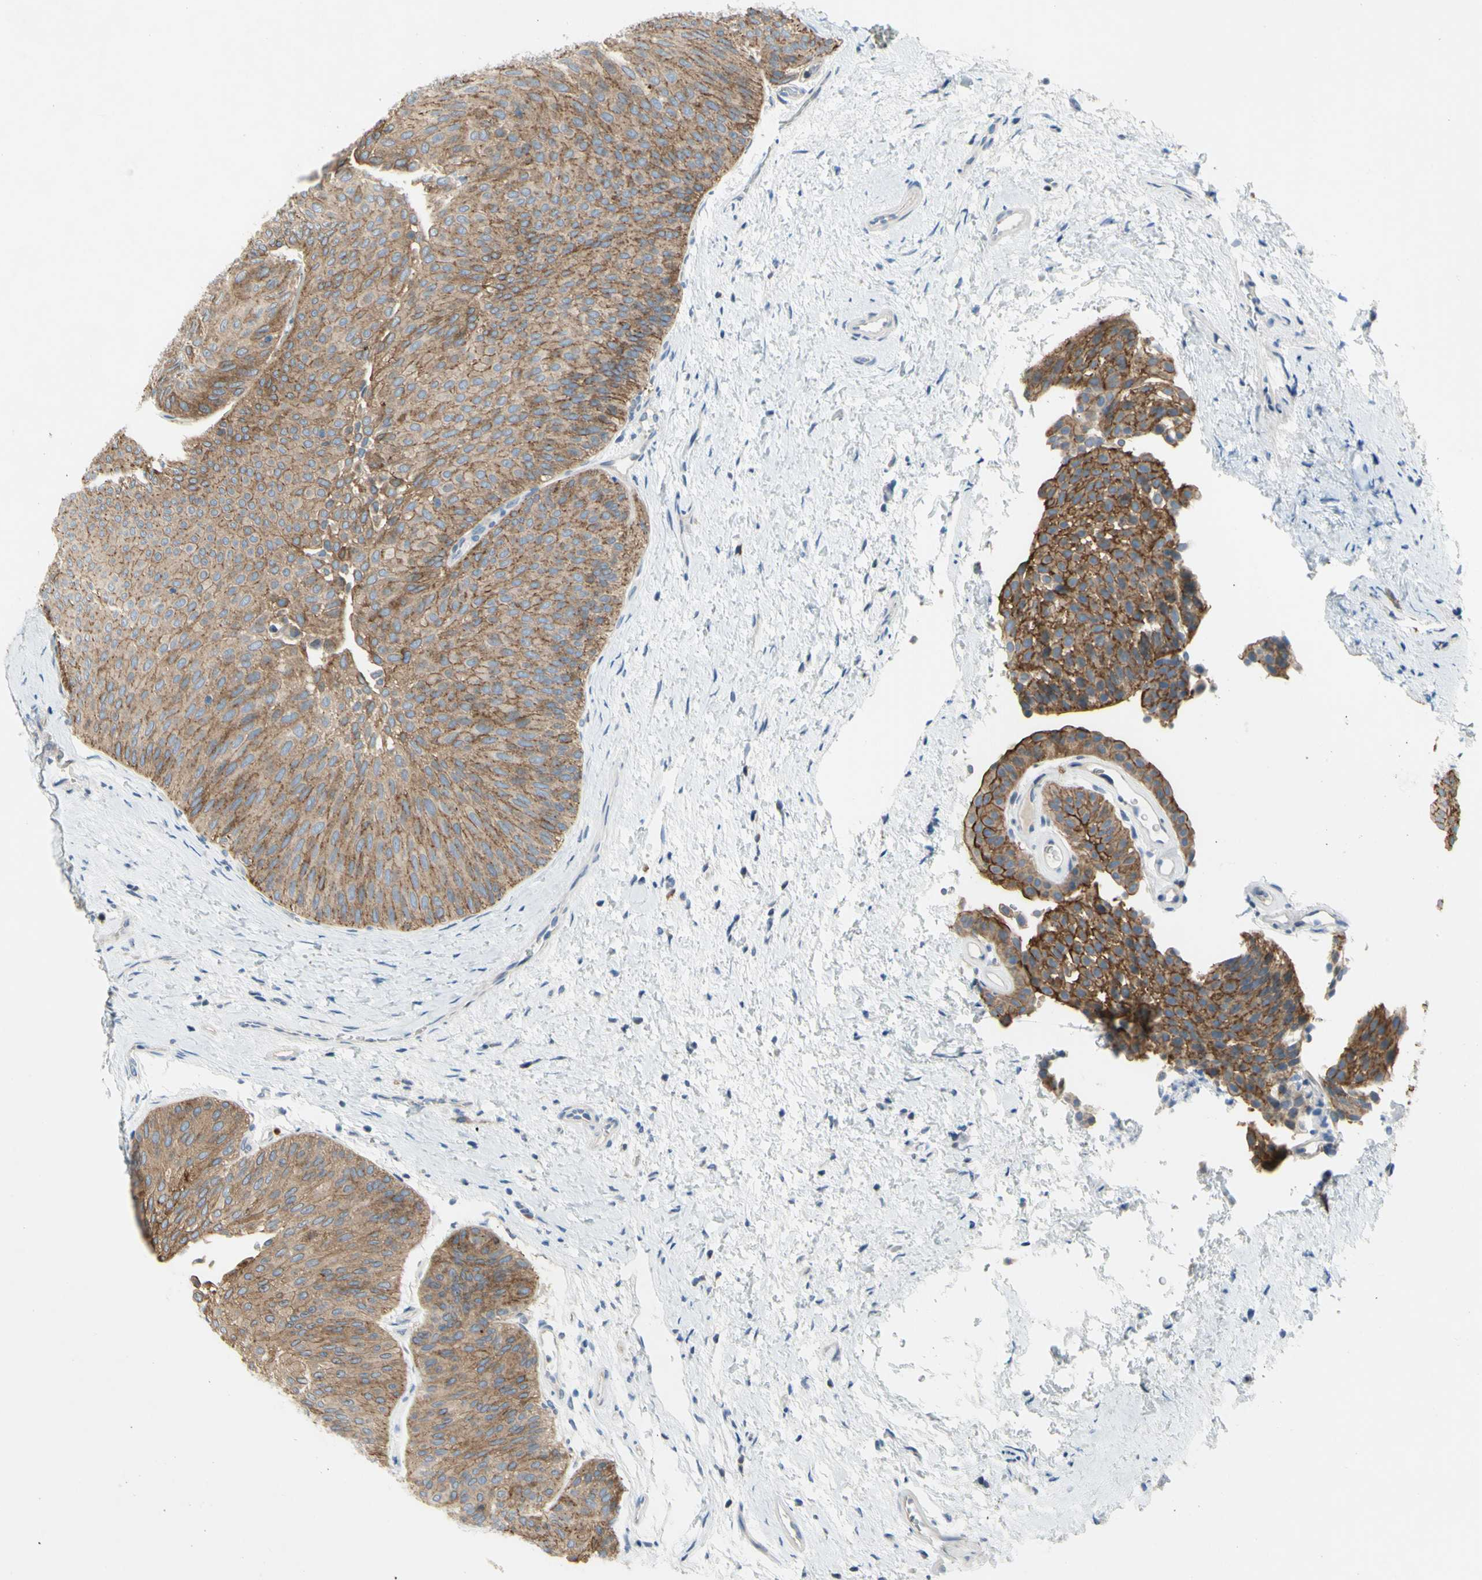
{"staining": {"intensity": "moderate", "quantity": ">75%", "location": "cytoplasmic/membranous"}, "tissue": "urothelial cancer", "cell_type": "Tumor cells", "image_type": "cancer", "snomed": [{"axis": "morphology", "description": "Urothelial carcinoma, Low grade"}, {"axis": "topography", "description": "Urinary bladder"}], "caption": "Immunohistochemistry (DAB) staining of urothelial cancer demonstrates moderate cytoplasmic/membranous protein positivity in approximately >75% of tumor cells.", "gene": "MUC1", "patient": {"sex": "female", "age": 60}}